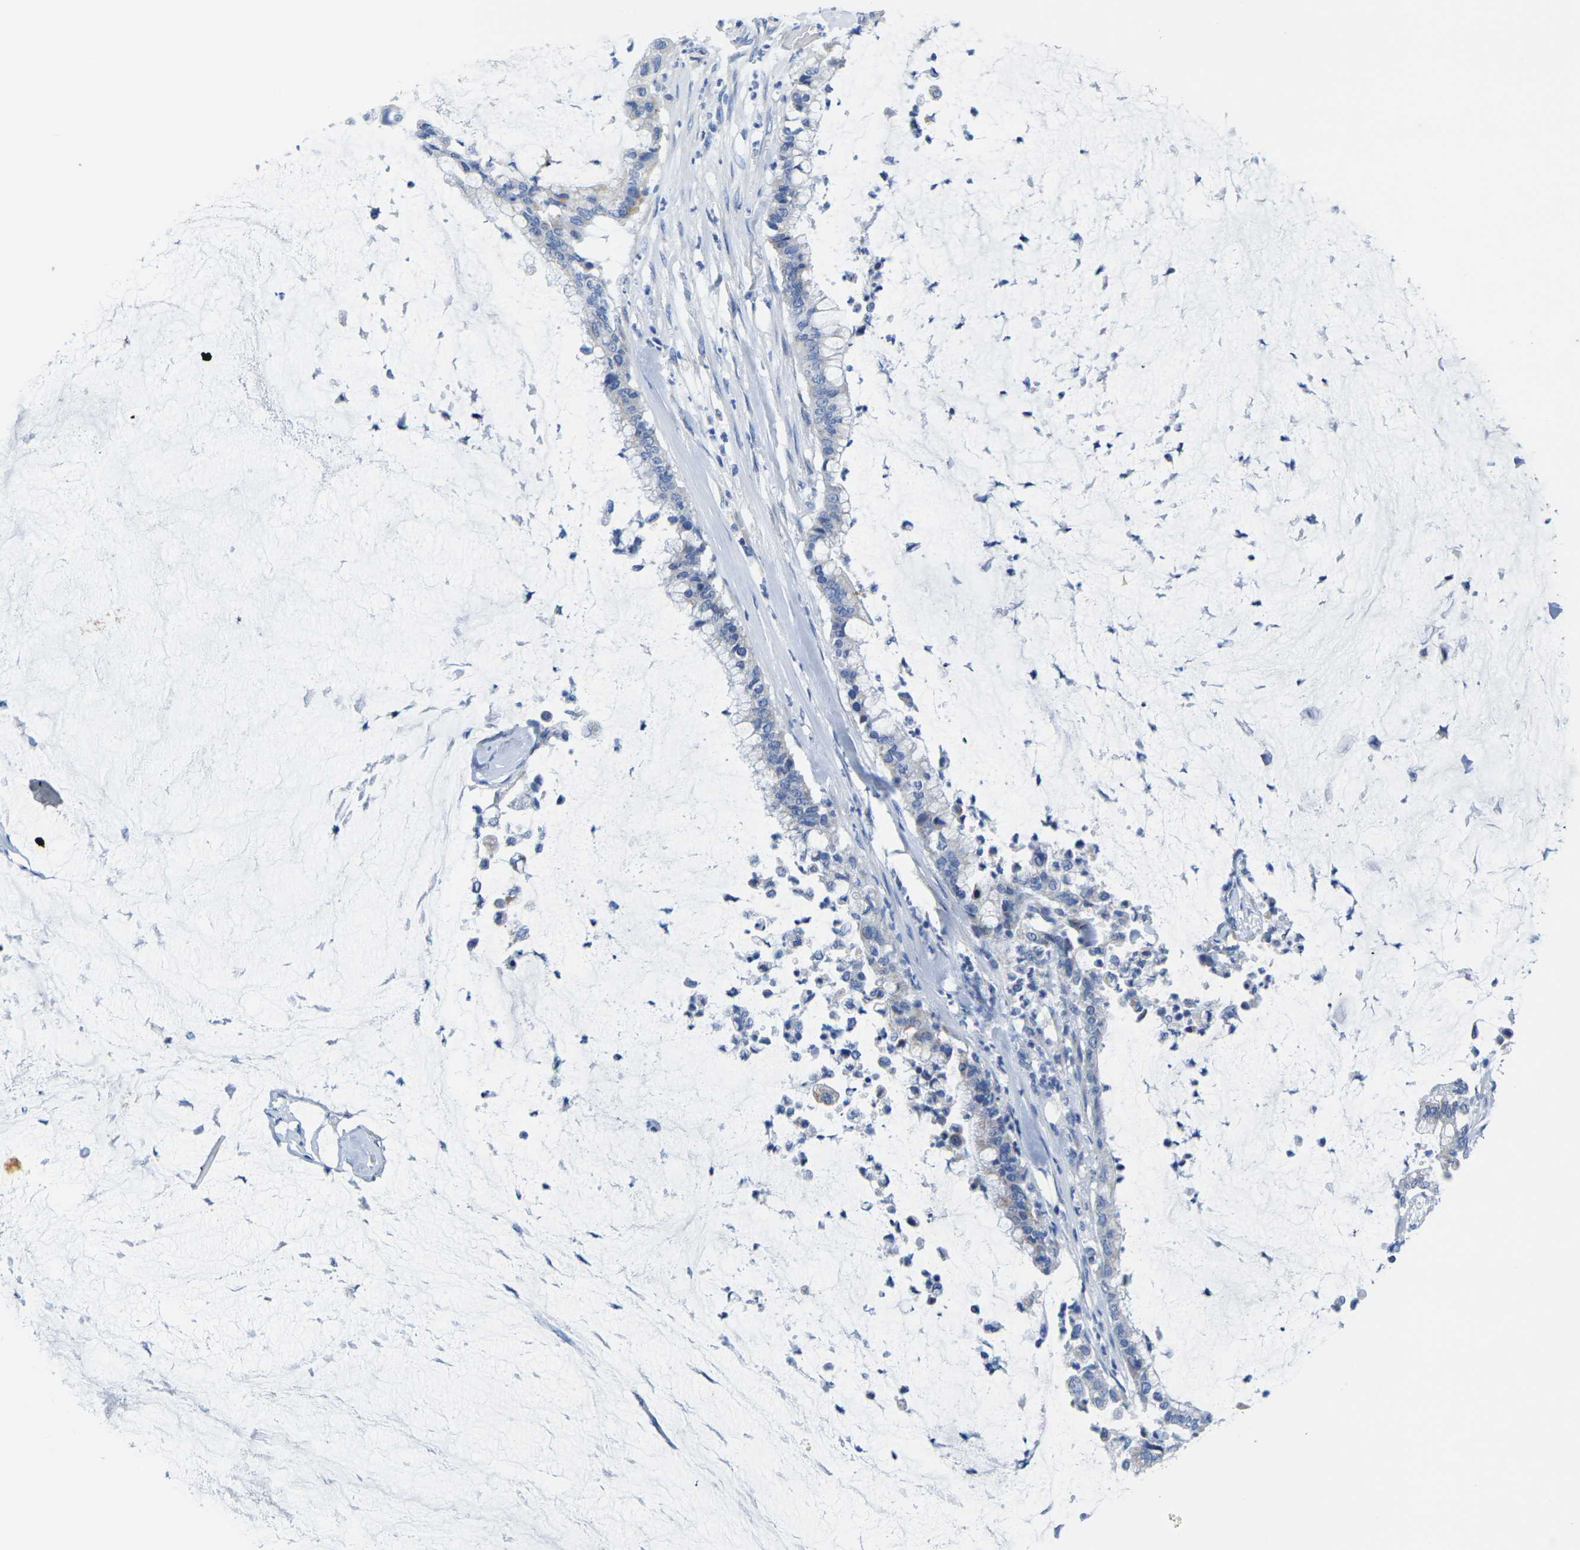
{"staining": {"intensity": "negative", "quantity": "none", "location": "none"}, "tissue": "pancreatic cancer", "cell_type": "Tumor cells", "image_type": "cancer", "snomed": [{"axis": "morphology", "description": "Adenocarcinoma, NOS"}, {"axis": "topography", "description": "Pancreas"}], "caption": "High power microscopy micrograph of an IHC micrograph of pancreatic cancer, revealing no significant staining in tumor cells.", "gene": "TMEM204", "patient": {"sex": "male", "age": 41}}